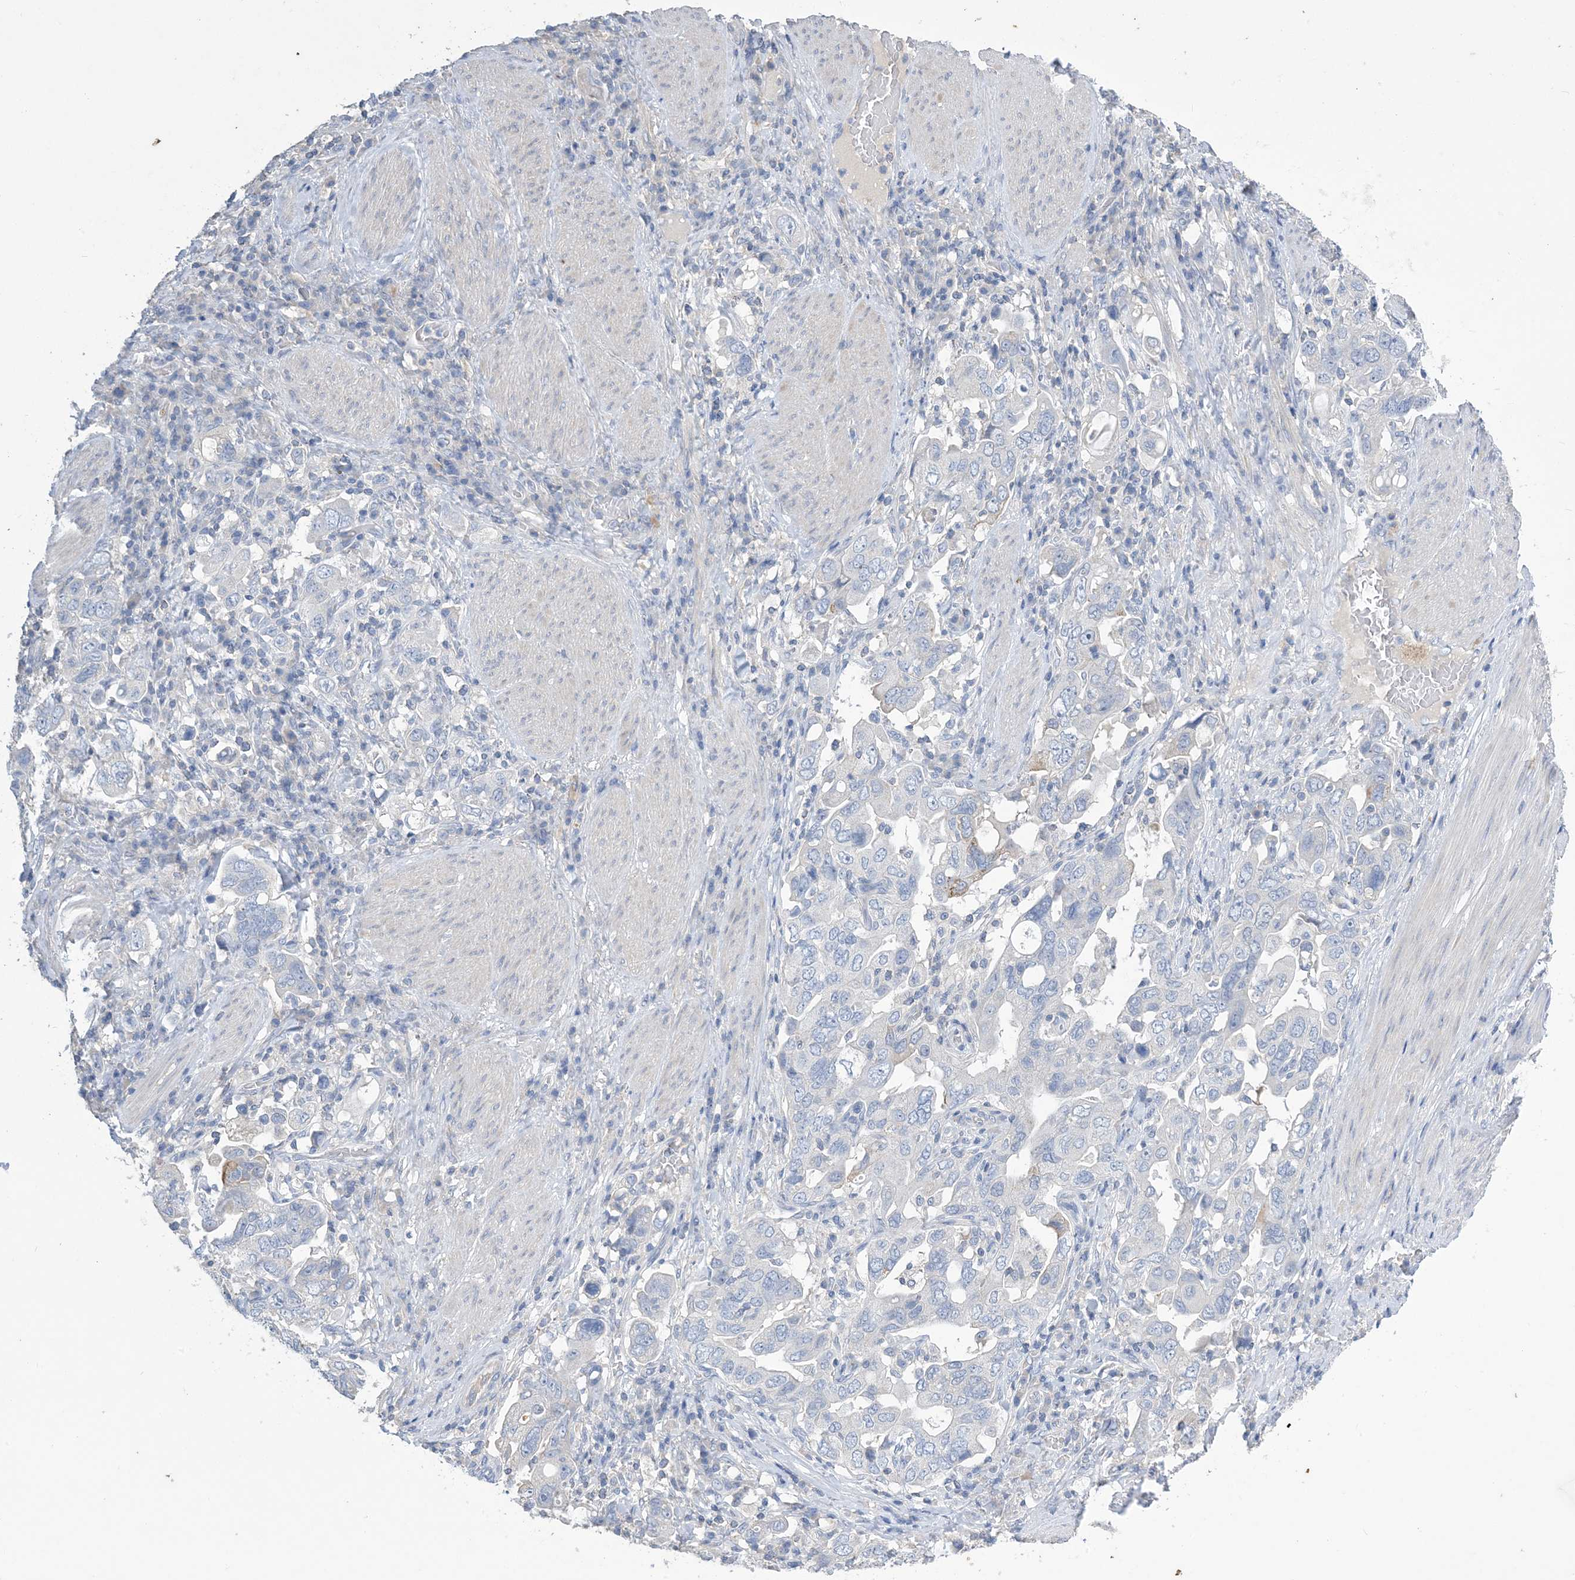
{"staining": {"intensity": "negative", "quantity": "none", "location": "none"}, "tissue": "stomach cancer", "cell_type": "Tumor cells", "image_type": "cancer", "snomed": [{"axis": "morphology", "description": "Adenocarcinoma, NOS"}, {"axis": "topography", "description": "Stomach, upper"}], "caption": "This is an immunohistochemistry image of stomach adenocarcinoma. There is no positivity in tumor cells.", "gene": "KPRP", "patient": {"sex": "male", "age": 62}}